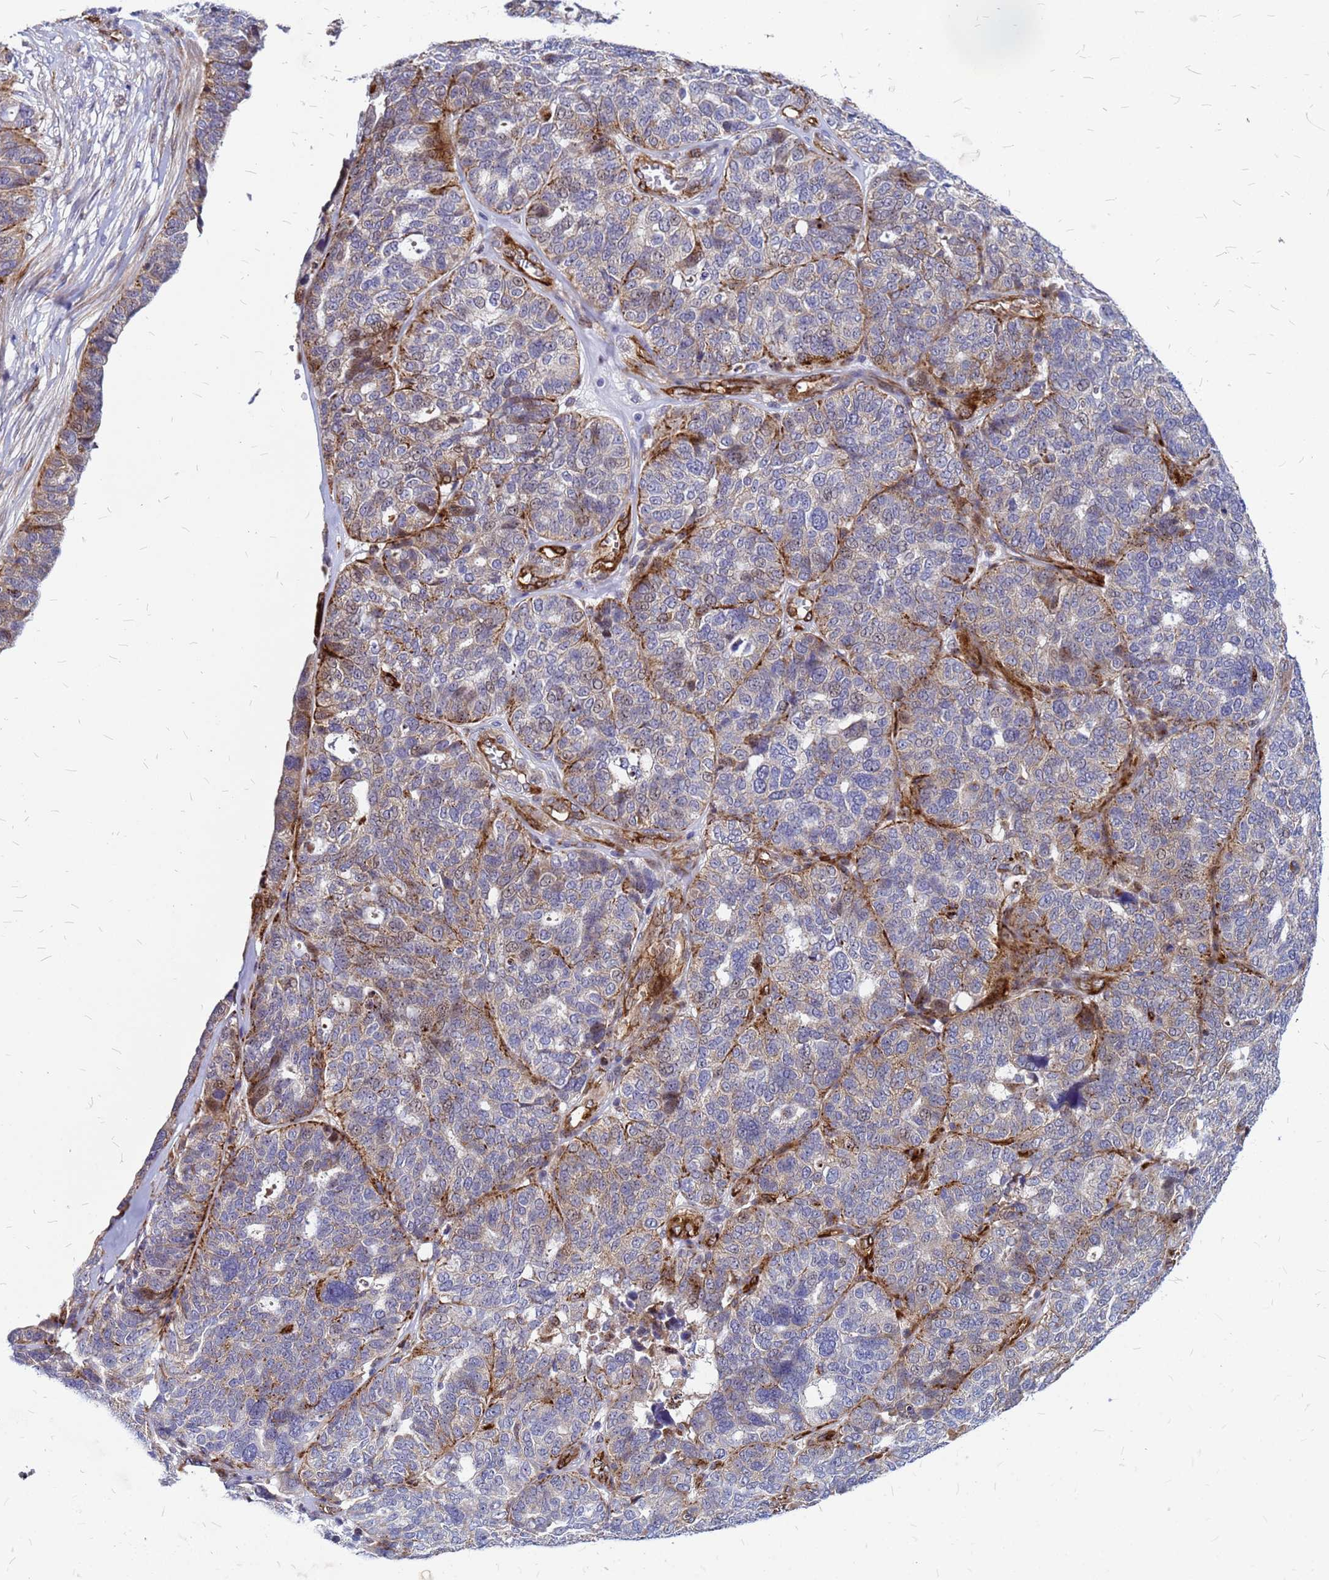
{"staining": {"intensity": "weak", "quantity": ">75%", "location": "cytoplasmic/membranous"}, "tissue": "ovarian cancer", "cell_type": "Tumor cells", "image_type": "cancer", "snomed": [{"axis": "morphology", "description": "Cystadenocarcinoma, serous, NOS"}, {"axis": "topography", "description": "Ovary"}], "caption": "Serous cystadenocarcinoma (ovarian) stained with a protein marker shows weak staining in tumor cells.", "gene": "NOSTRIN", "patient": {"sex": "female", "age": 59}}